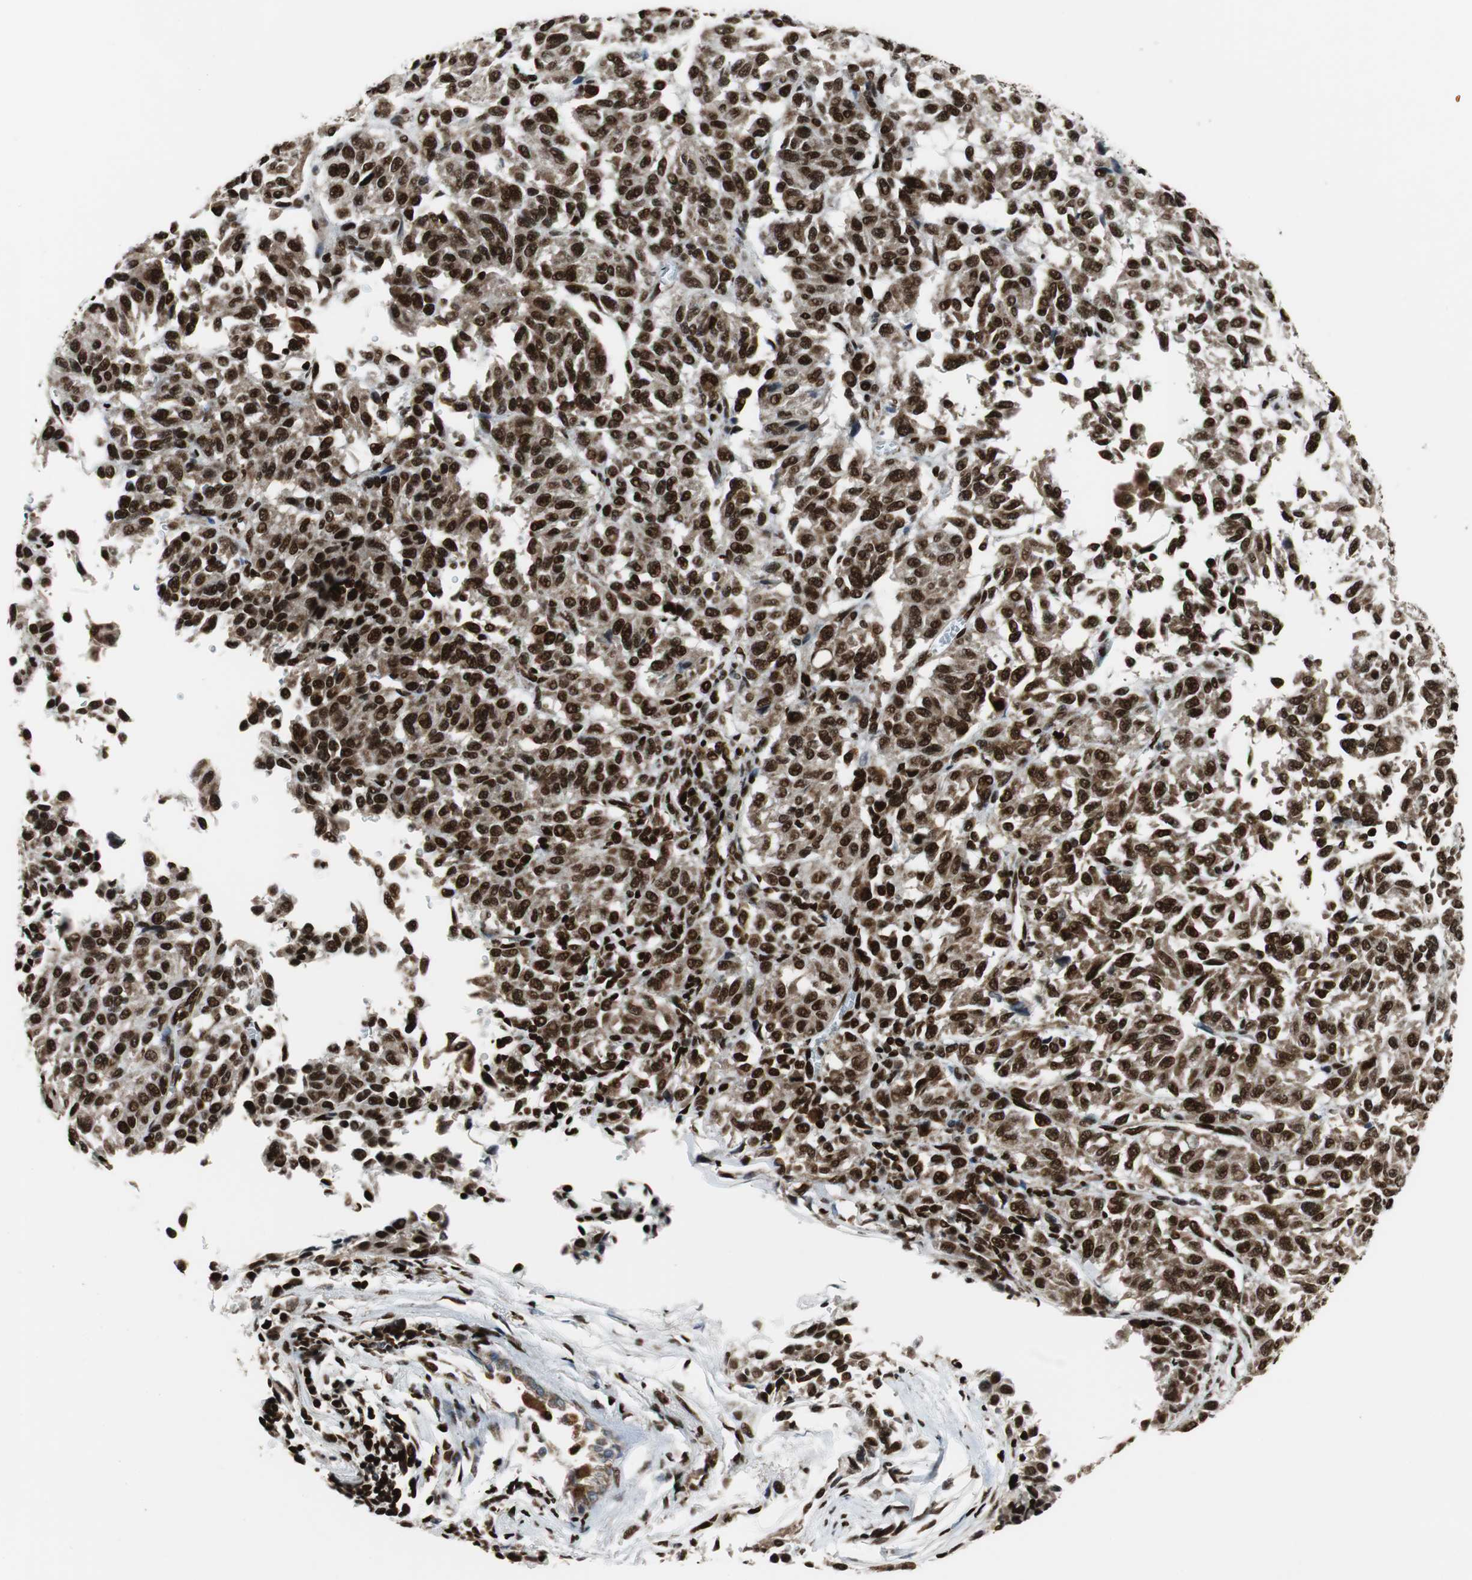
{"staining": {"intensity": "strong", "quantity": ">75%", "location": "nuclear"}, "tissue": "melanoma", "cell_type": "Tumor cells", "image_type": "cancer", "snomed": [{"axis": "morphology", "description": "Malignant melanoma, Metastatic site"}, {"axis": "topography", "description": "Lung"}], "caption": "Protein expression by IHC demonstrates strong nuclear expression in approximately >75% of tumor cells in malignant melanoma (metastatic site). (IHC, brightfield microscopy, high magnification).", "gene": "HDAC1", "patient": {"sex": "male", "age": 64}}